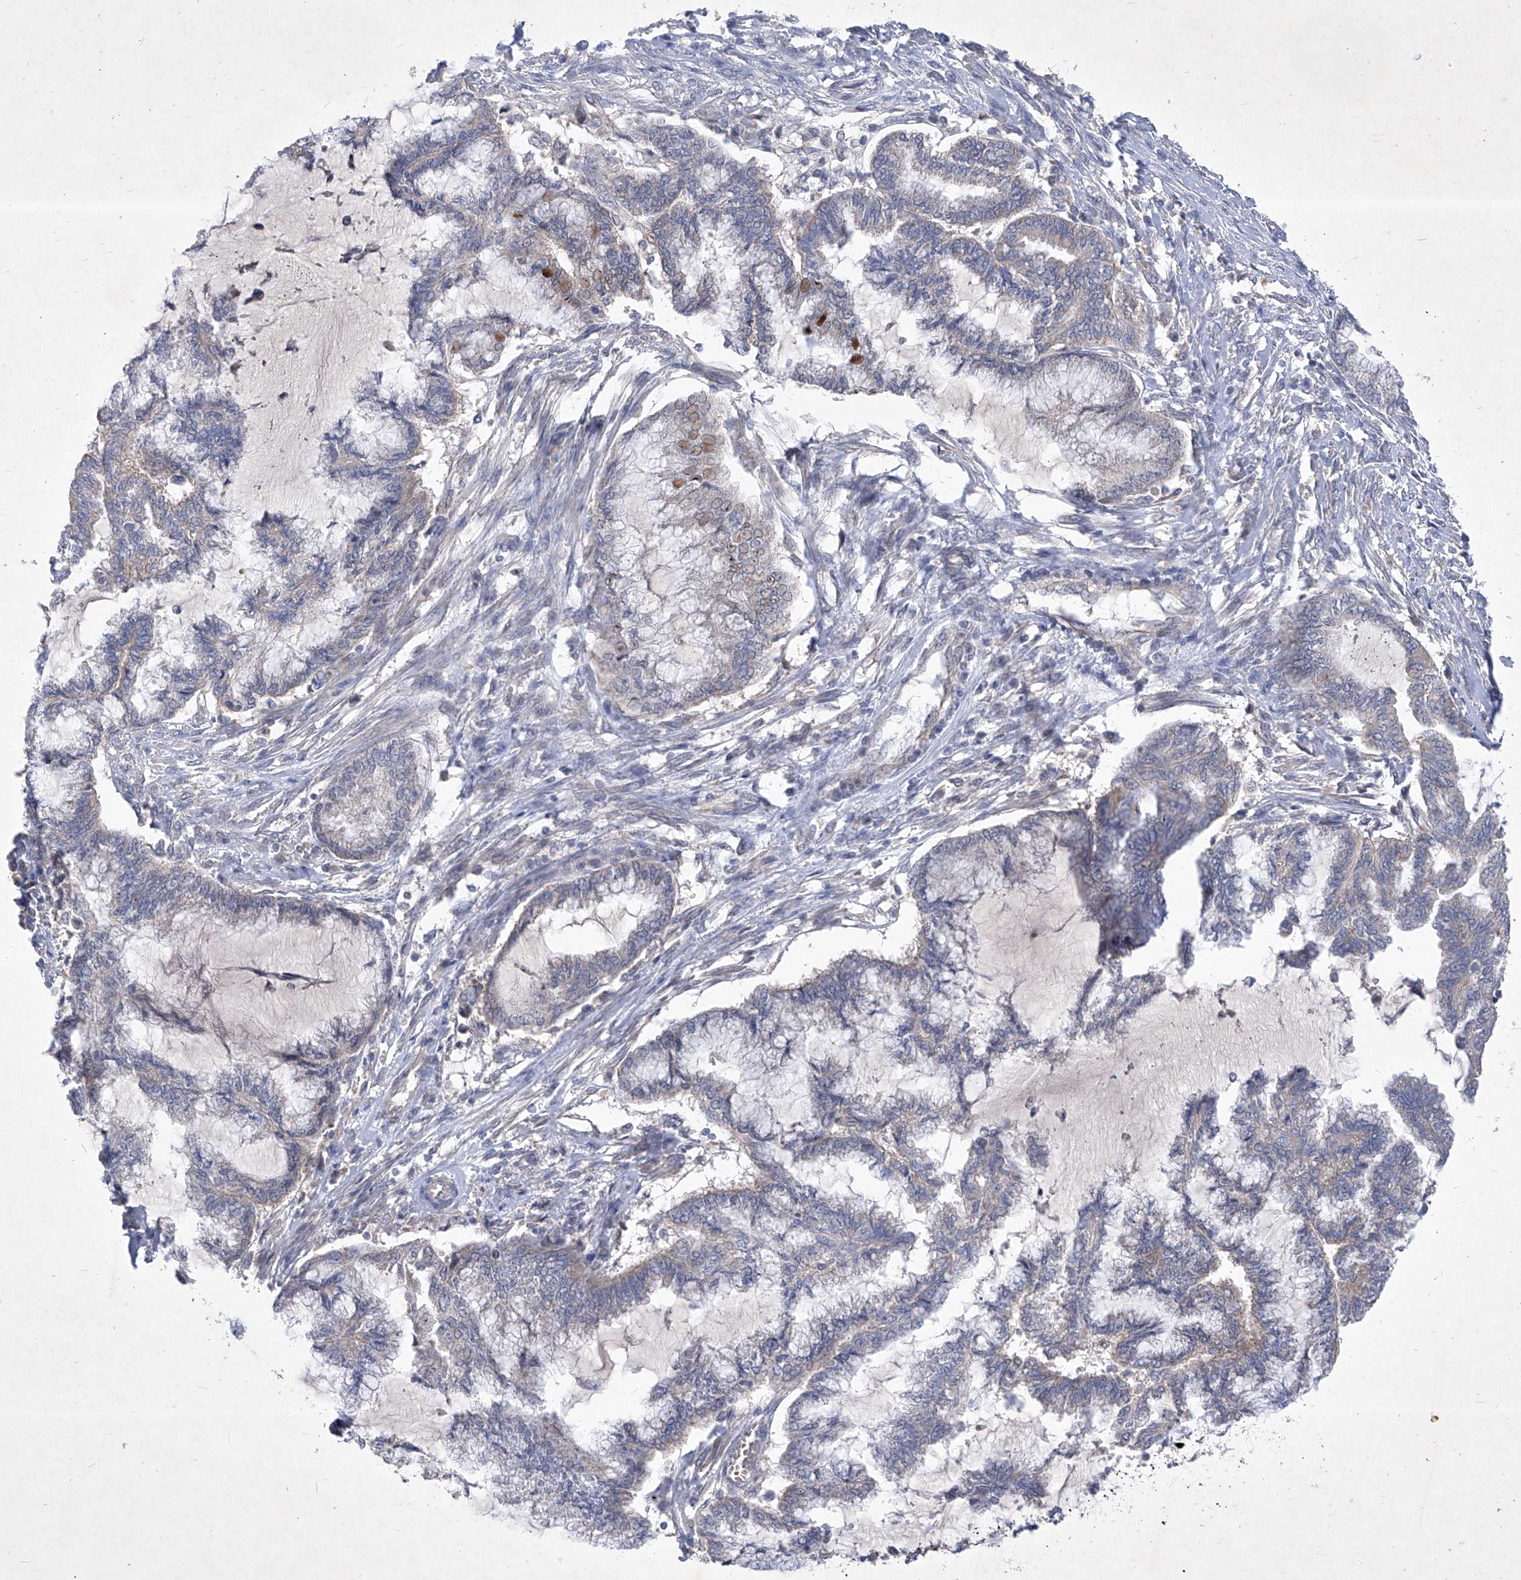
{"staining": {"intensity": "negative", "quantity": "none", "location": "none"}, "tissue": "endometrial cancer", "cell_type": "Tumor cells", "image_type": "cancer", "snomed": [{"axis": "morphology", "description": "Adenocarcinoma, NOS"}, {"axis": "topography", "description": "Endometrium"}], "caption": "Tumor cells are negative for protein expression in human endometrial adenocarcinoma. Brightfield microscopy of IHC stained with DAB (3,3'-diaminobenzidine) (brown) and hematoxylin (blue), captured at high magnification.", "gene": "COQ3", "patient": {"sex": "female", "age": 86}}